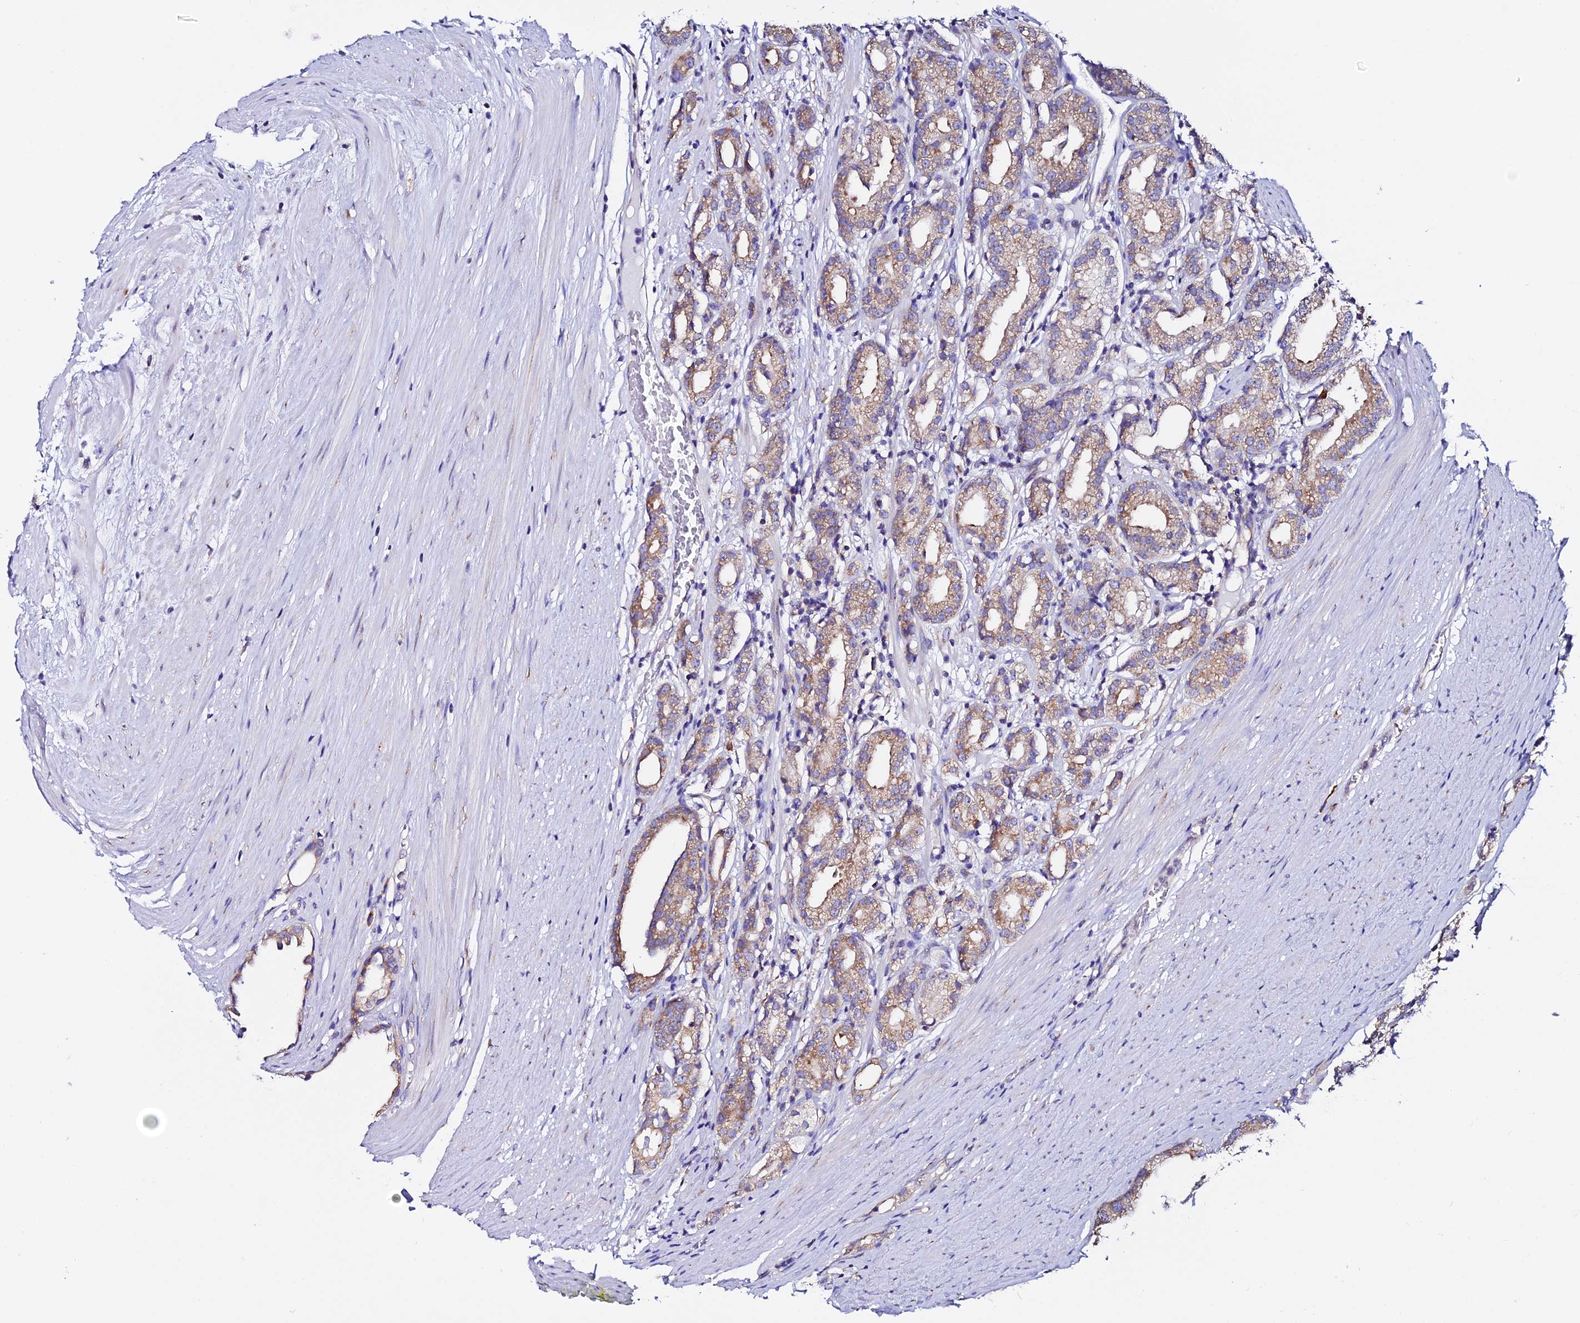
{"staining": {"intensity": "moderate", "quantity": ">75%", "location": "cytoplasmic/membranous"}, "tissue": "prostate cancer", "cell_type": "Tumor cells", "image_type": "cancer", "snomed": [{"axis": "morphology", "description": "Adenocarcinoma, High grade"}, {"axis": "topography", "description": "Prostate"}], "caption": "Moderate cytoplasmic/membranous protein expression is identified in about >75% of tumor cells in prostate cancer.", "gene": "EEF1G", "patient": {"sex": "male", "age": 69}}